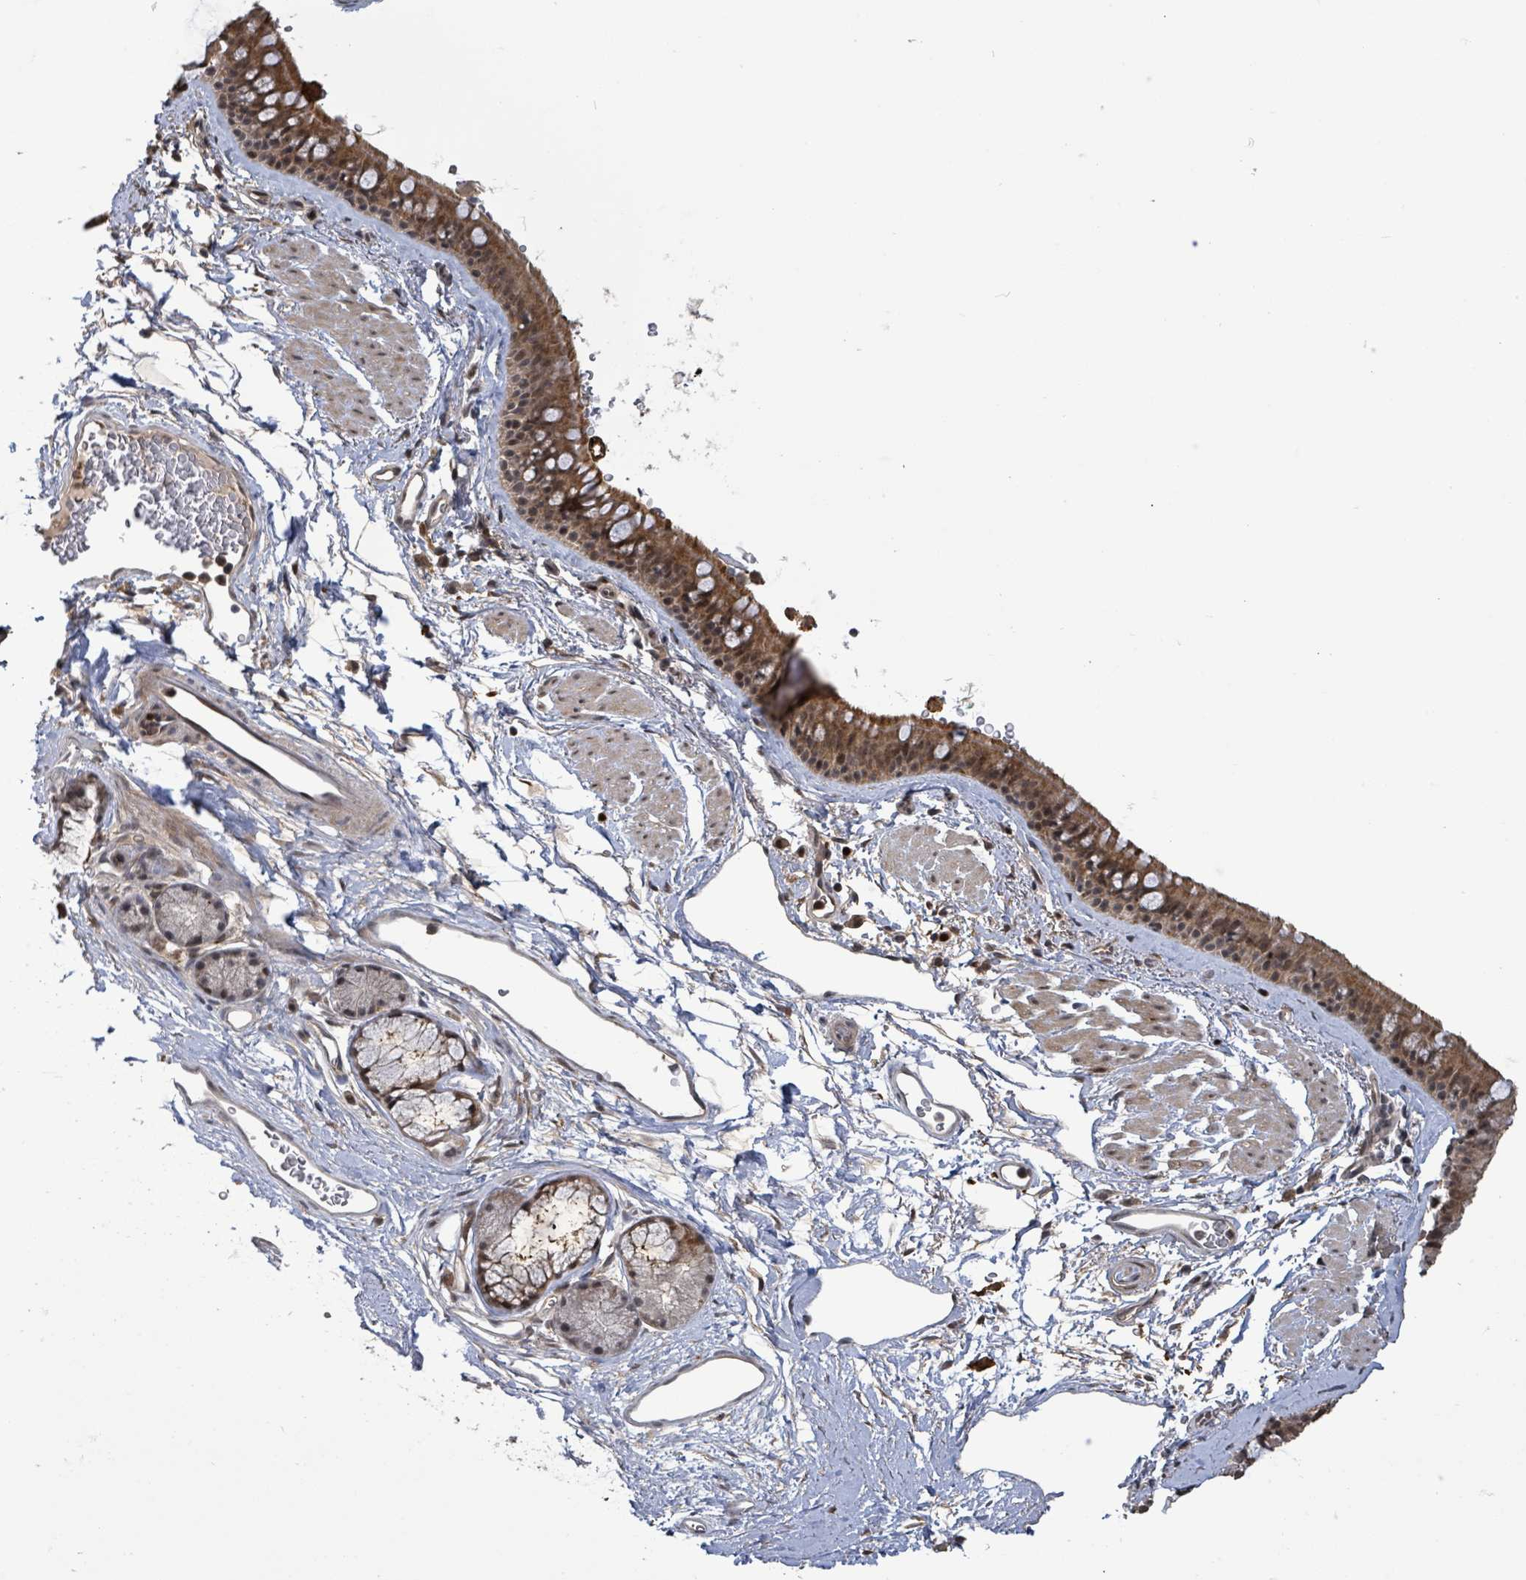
{"staining": {"intensity": "moderate", "quantity": ">75%", "location": "cytoplasmic/membranous,nuclear"}, "tissue": "bronchus", "cell_type": "Respiratory epithelial cells", "image_type": "normal", "snomed": [{"axis": "morphology", "description": "Normal tissue, NOS"}, {"axis": "topography", "description": "Lymph node"}, {"axis": "topography", "description": "Cartilage tissue"}, {"axis": "topography", "description": "Bronchus"}], "caption": "Protein staining of benign bronchus reveals moderate cytoplasmic/membranous,nuclear positivity in approximately >75% of respiratory epithelial cells. Immunohistochemistry stains the protein of interest in brown and the nuclei are stained blue.", "gene": "FBXO6", "patient": {"sex": "female", "age": 70}}